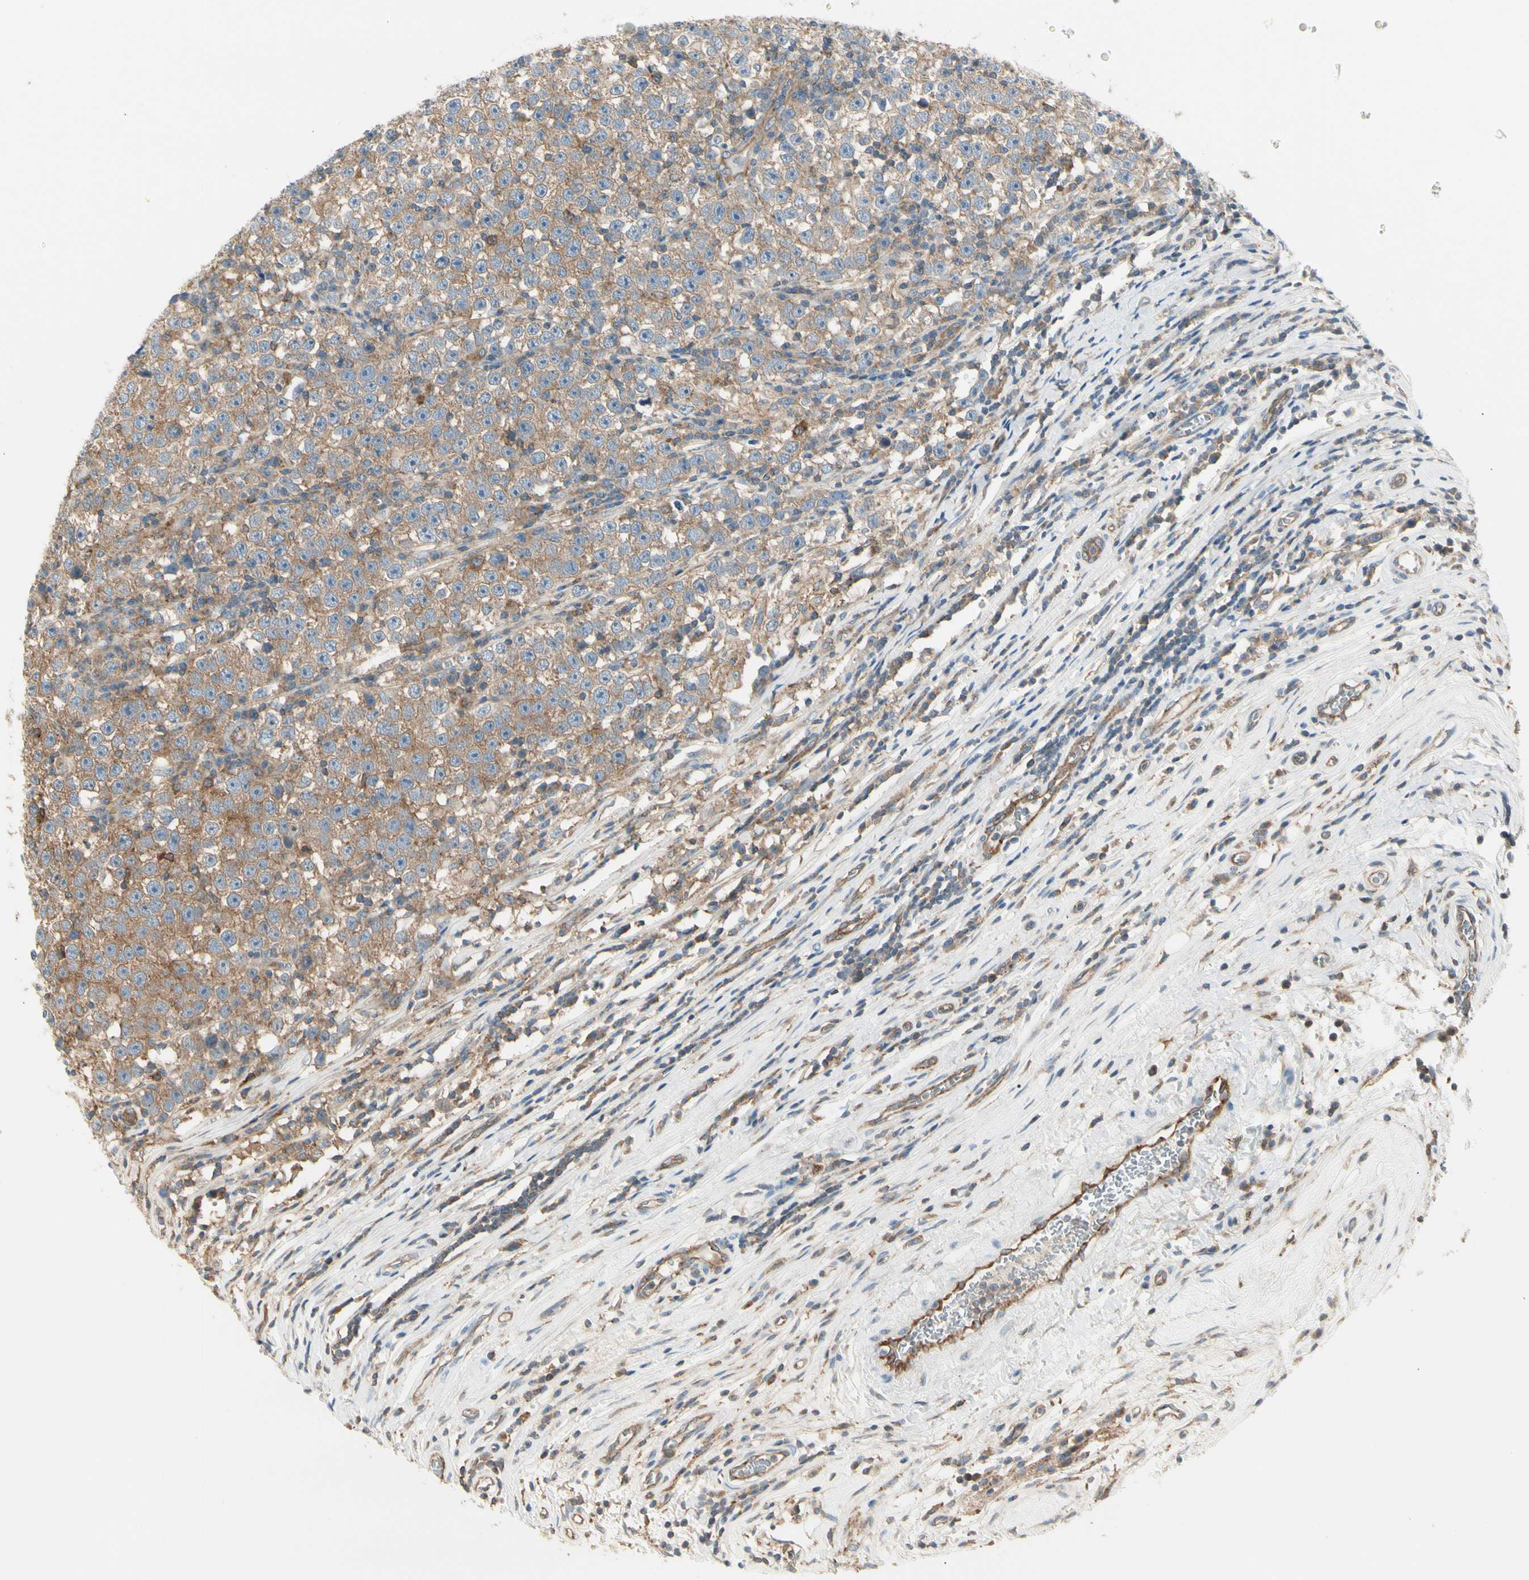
{"staining": {"intensity": "moderate", "quantity": ">75%", "location": "cytoplasmic/membranous"}, "tissue": "testis cancer", "cell_type": "Tumor cells", "image_type": "cancer", "snomed": [{"axis": "morphology", "description": "Seminoma, NOS"}, {"axis": "topography", "description": "Testis"}], "caption": "The micrograph displays immunohistochemical staining of seminoma (testis). There is moderate cytoplasmic/membranous staining is seen in about >75% of tumor cells.", "gene": "AGFG1", "patient": {"sex": "male", "age": 43}}